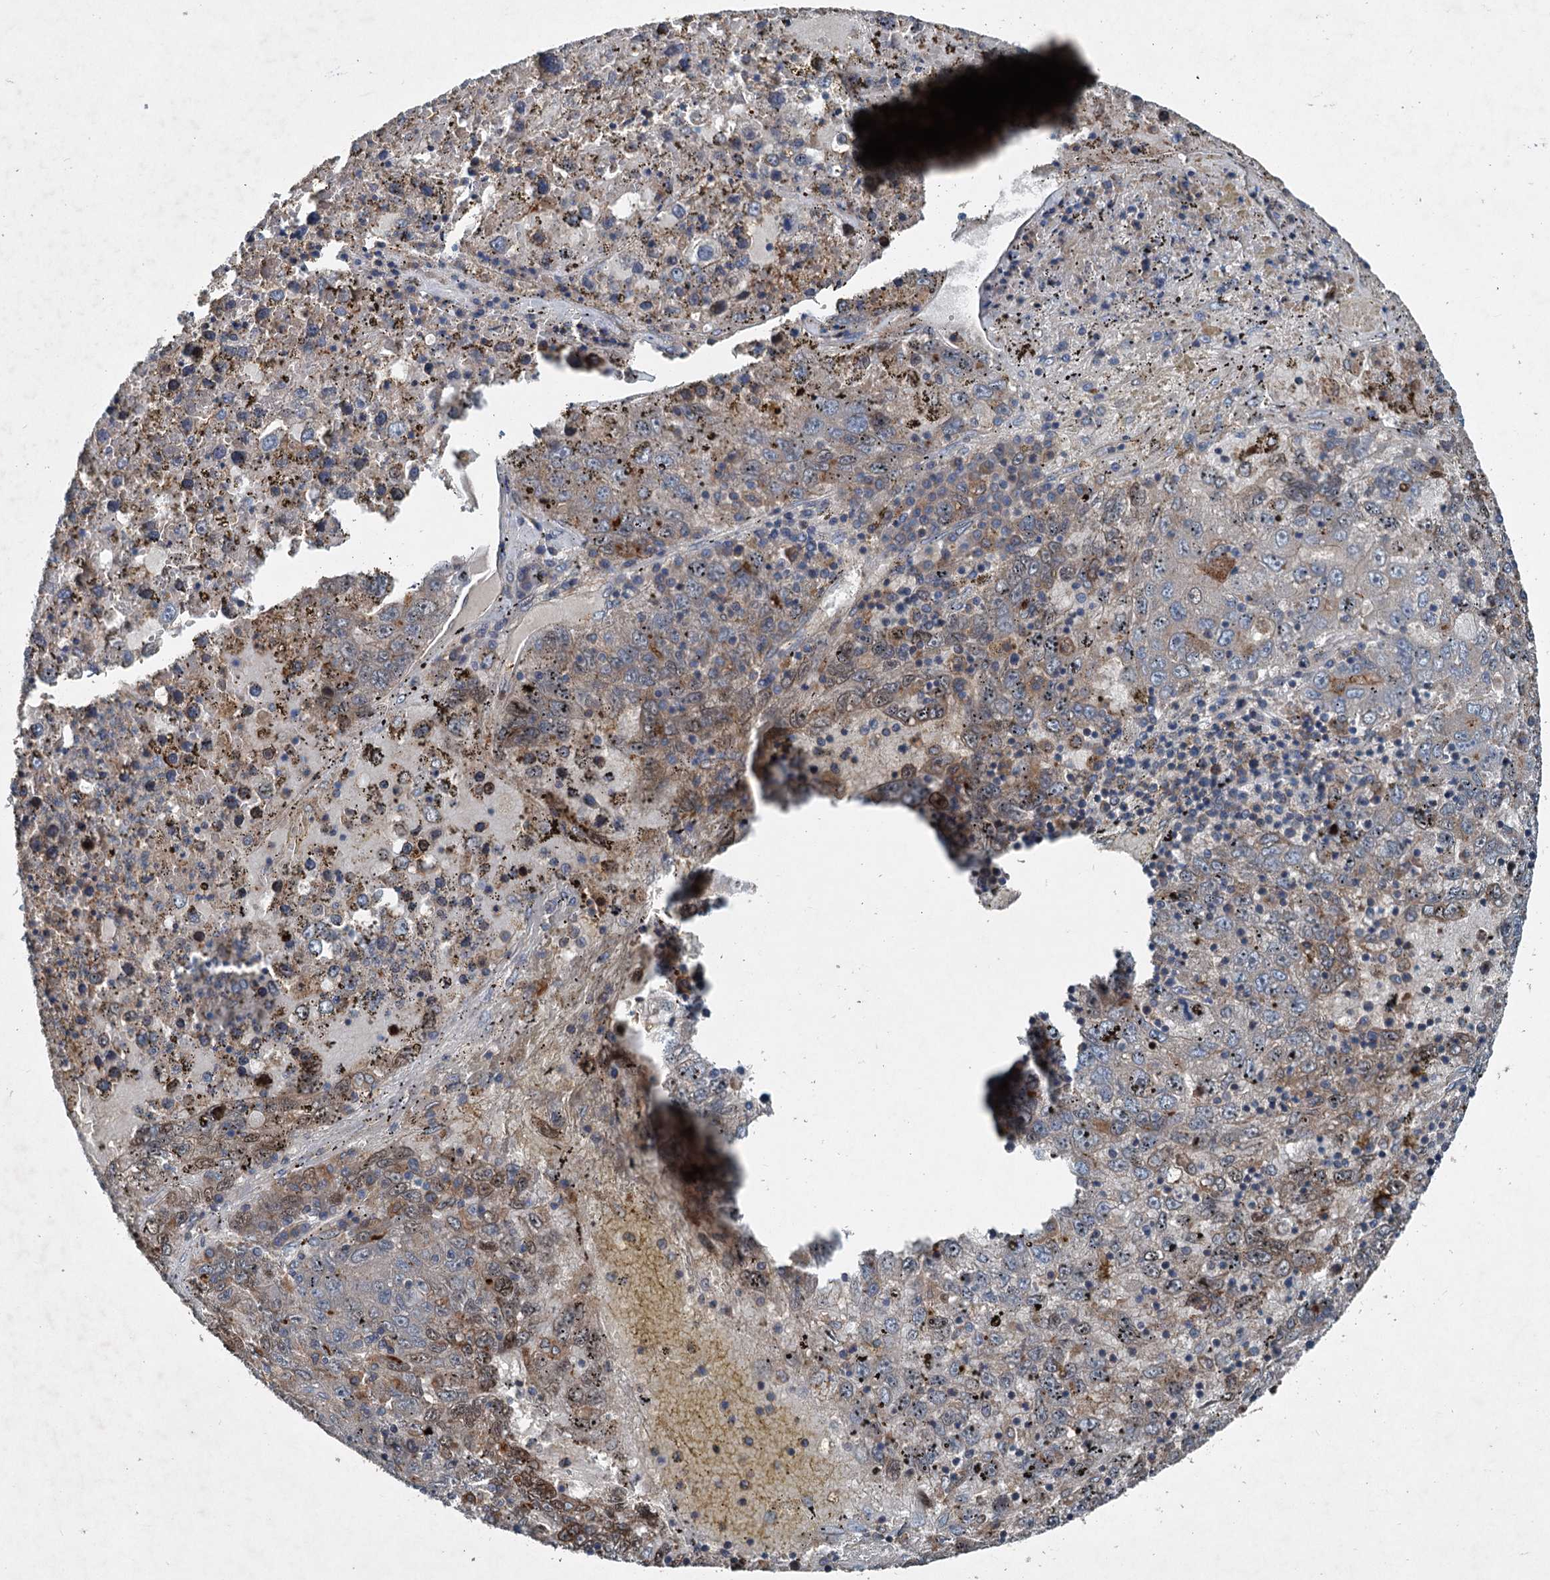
{"staining": {"intensity": "strong", "quantity": "25%-75%", "location": "cytoplasmic/membranous"}, "tissue": "liver cancer", "cell_type": "Tumor cells", "image_type": "cancer", "snomed": [{"axis": "morphology", "description": "Carcinoma, Hepatocellular, NOS"}, {"axis": "topography", "description": "Liver"}], "caption": "The histopathology image displays immunohistochemical staining of liver cancer. There is strong cytoplasmic/membranous positivity is appreciated in about 25%-75% of tumor cells.", "gene": "TAPBPL", "patient": {"sex": "male", "age": 49}}